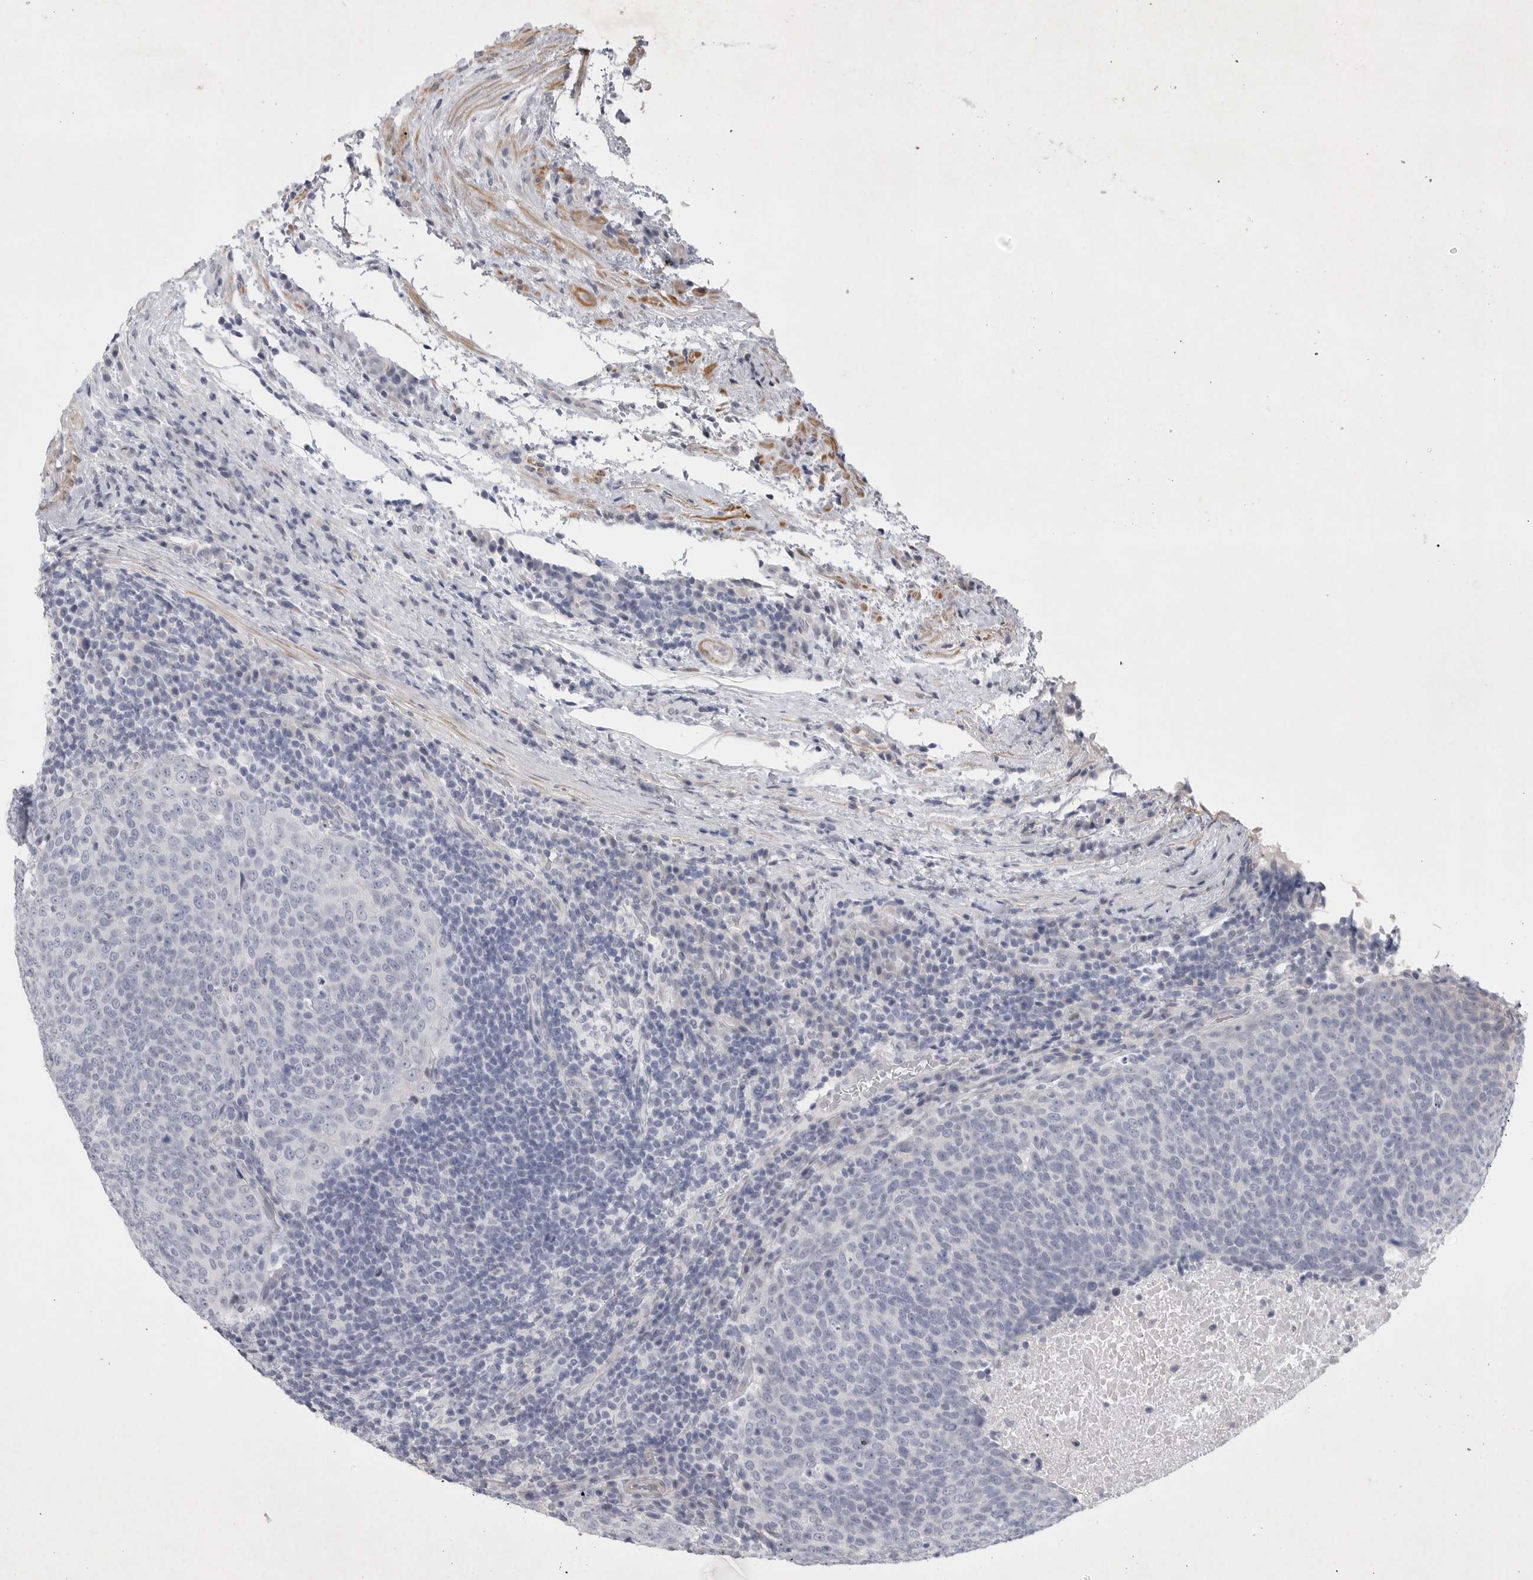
{"staining": {"intensity": "negative", "quantity": "none", "location": "none"}, "tissue": "head and neck cancer", "cell_type": "Tumor cells", "image_type": "cancer", "snomed": [{"axis": "morphology", "description": "Squamous cell carcinoma, NOS"}, {"axis": "morphology", "description": "Squamous cell carcinoma, metastatic, NOS"}, {"axis": "topography", "description": "Lymph node"}, {"axis": "topography", "description": "Head-Neck"}], "caption": "Head and neck cancer was stained to show a protein in brown. There is no significant expression in tumor cells.", "gene": "TNR", "patient": {"sex": "male", "age": 62}}